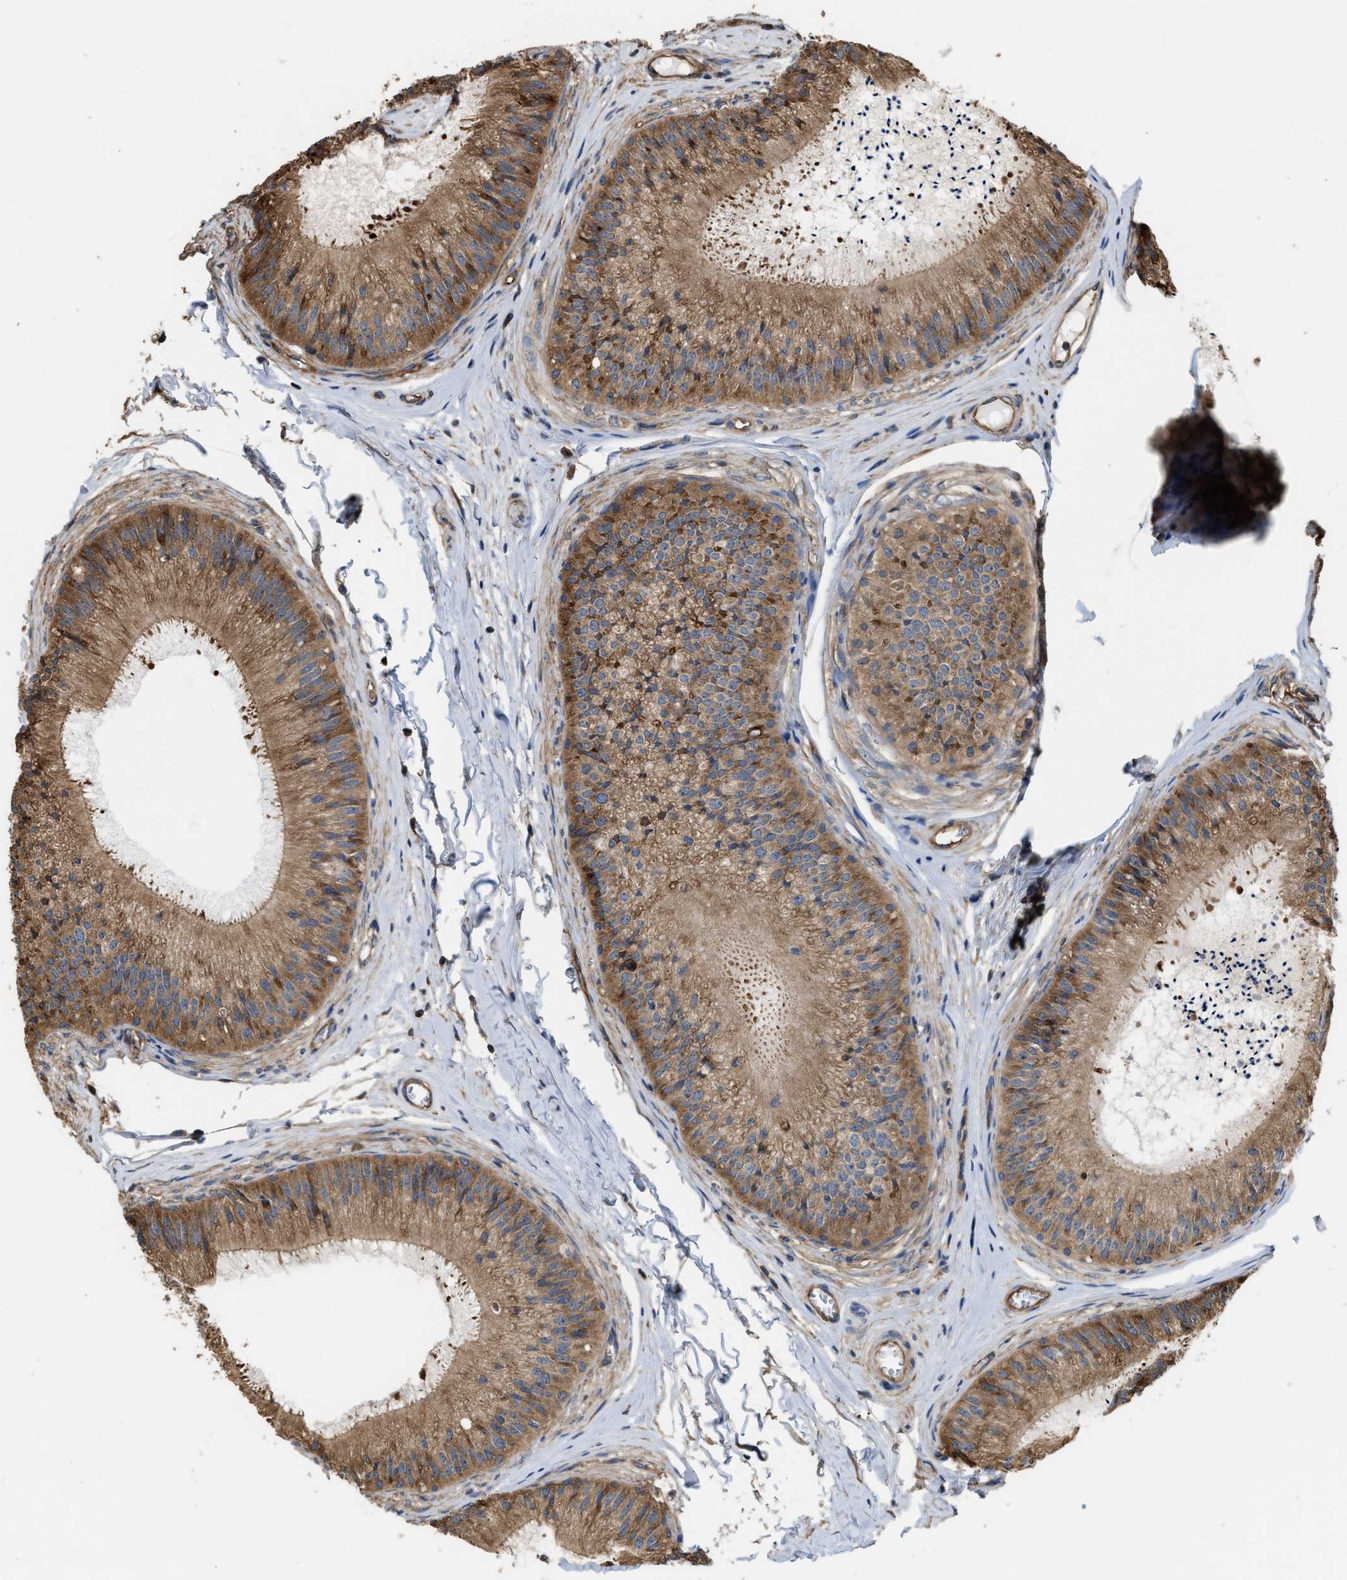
{"staining": {"intensity": "moderate", "quantity": ">75%", "location": "cytoplasmic/membranous"}, "tissue": "epididymis", "cell_type": "Glandular cells", "image_type": "normal", "snomed": [{"axis": "morphology", "description": "Normal tissue, NOS"}, {"axis": "topography", "description": "Epididymis"}], "caption": "Protein expression analysis of unremarkable epididymis shows moderate cytoplasmic/membranous expression in approximately >75% of glandular cells.", "gene": "ATIC", "patient": {"sex": "male", "age": 31}}